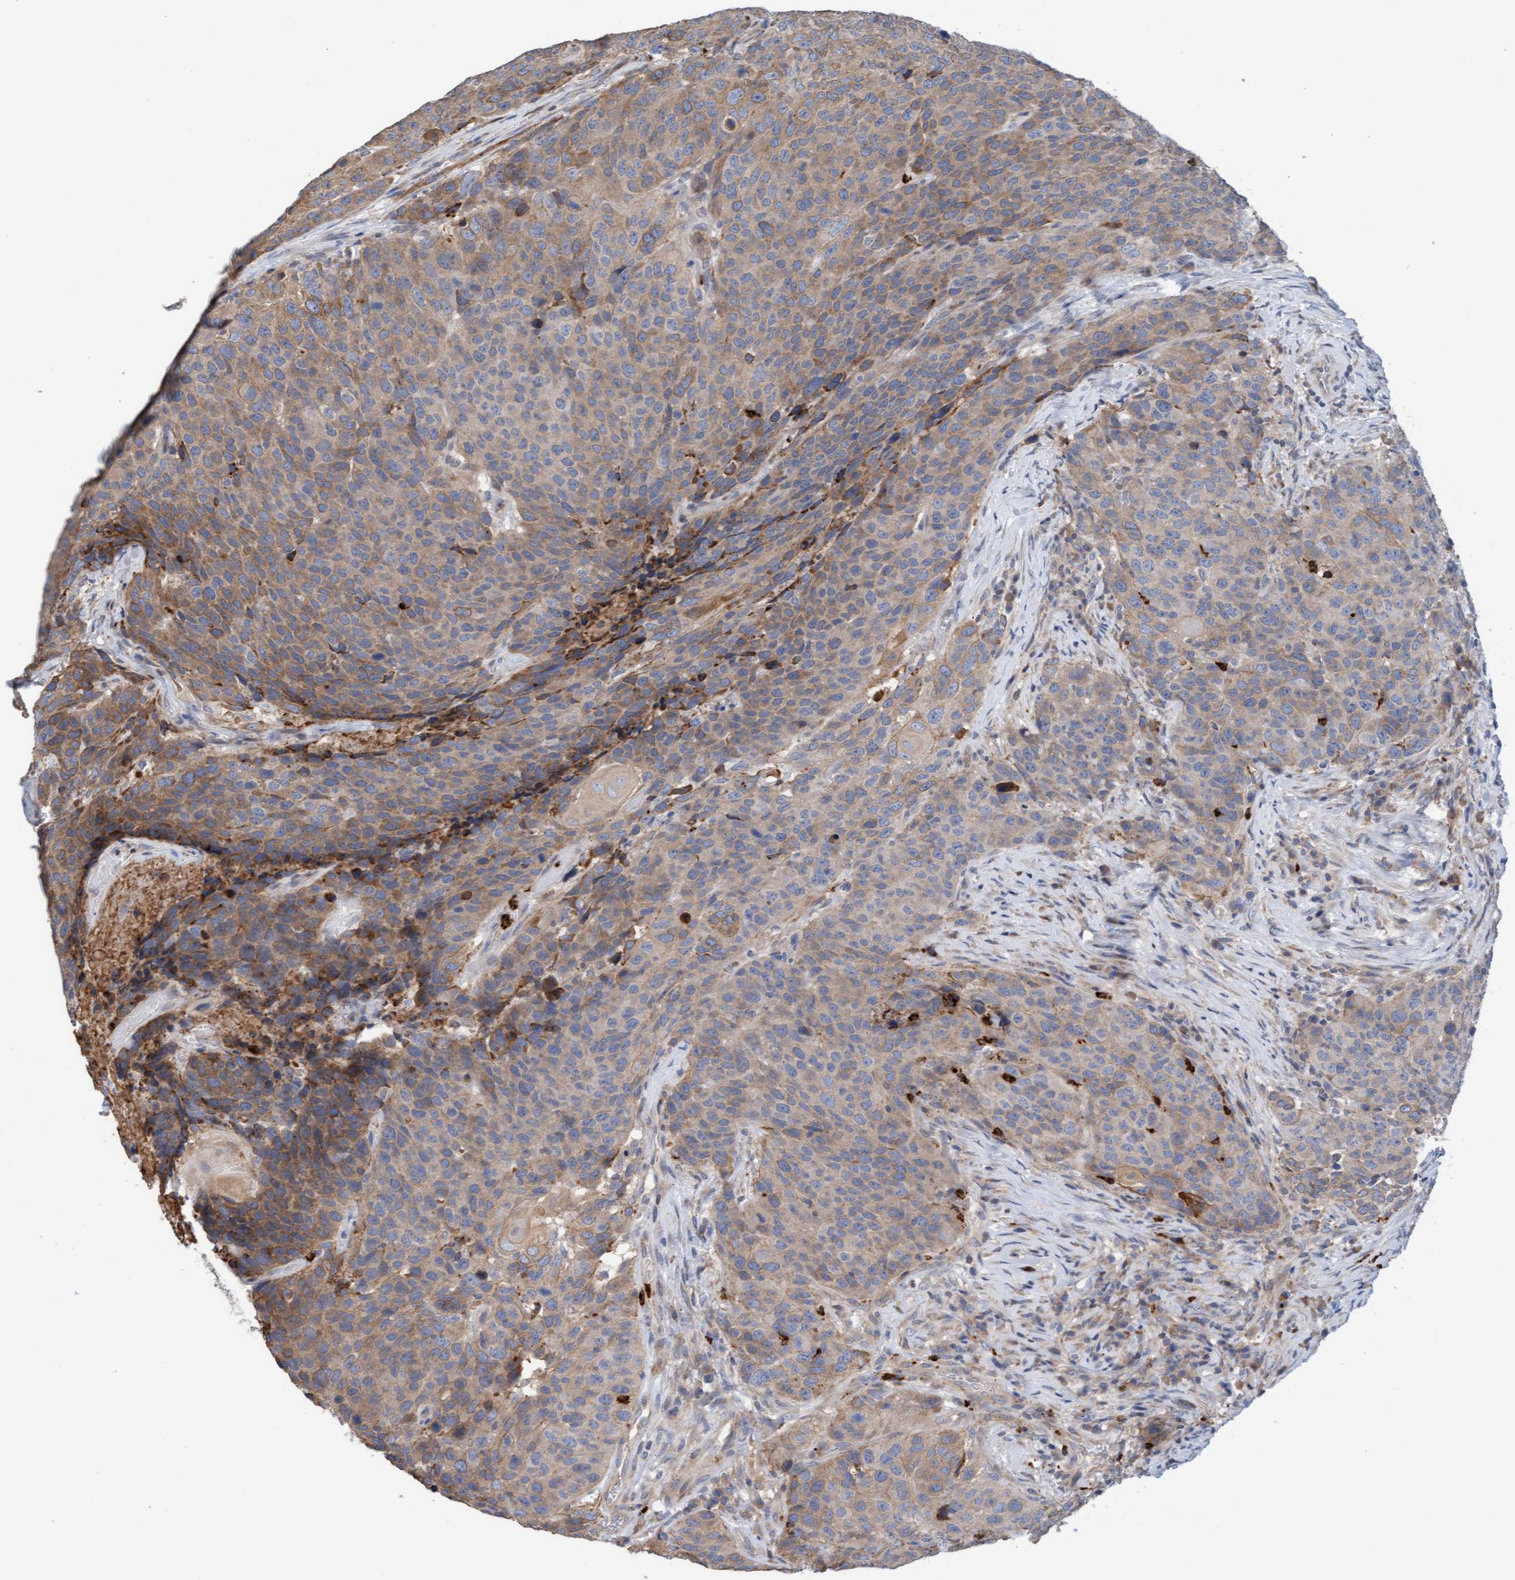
{"staining": {"intensity": "weak", "quantity": ">75%", "location": "cytoplasmic/membranous"}, "tissue": "head and neck cancer", "cell_type": "Tumor cells", "image_type": "cancer", "snomed": [{"axis": "morphology", "description": "Squamous cell carcinoma, NOS"}, {"axis": "topography", "description": "Head-Neck"}], "caption": "Squamous cell carcinoma (head and neck) stained with a brown dye displays weak cytoplasmic/membranous positive positivity in about >75% of tumor cells.", "gene": "MMP8", "patient": {"sex": "male", "age": 66}}